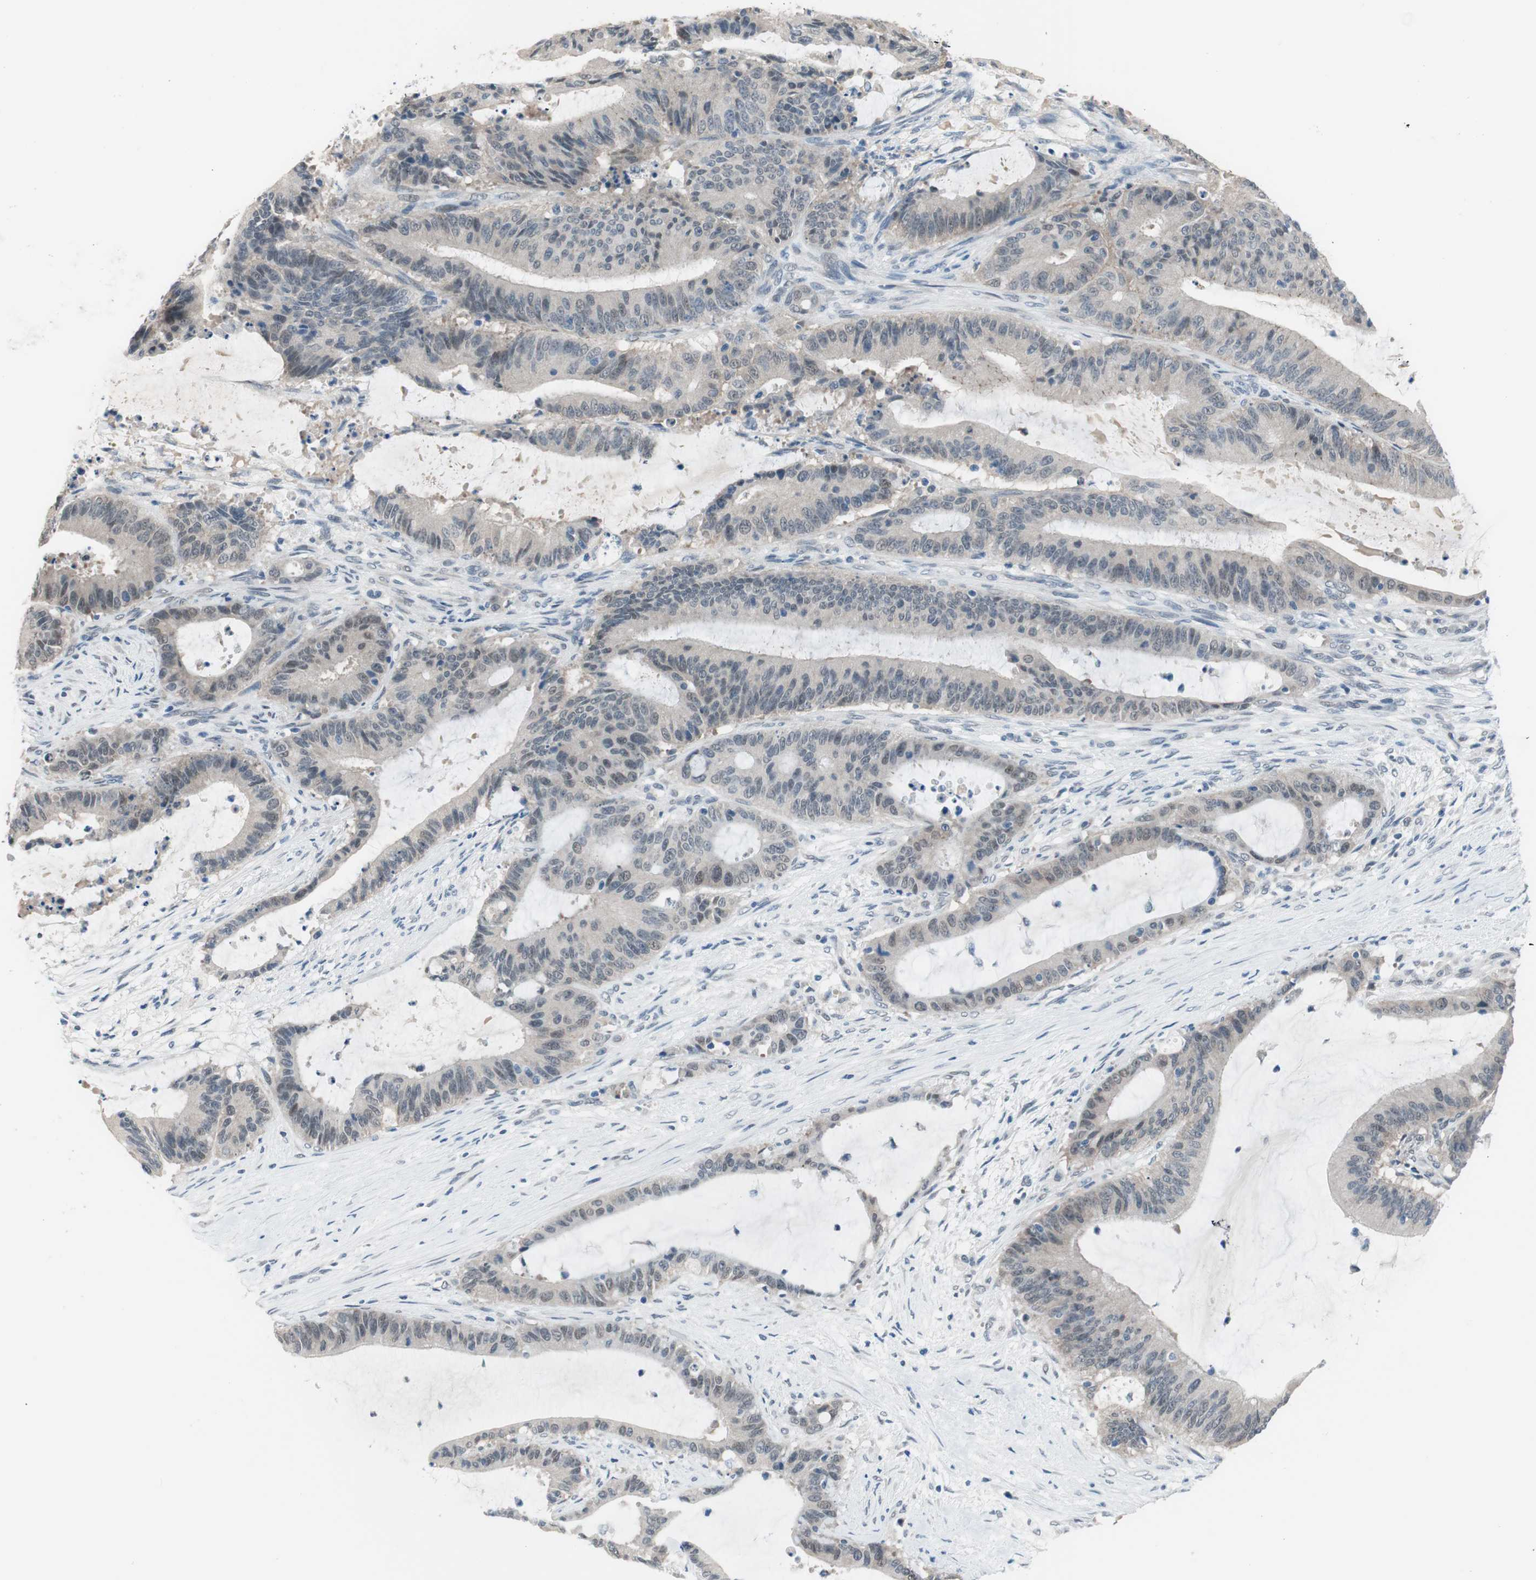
{"staining": {"intensity": "weak", "quantity": "<25%", "location": "nuclear"}, "tissue": "liver cancer", "cell_type": "Tumor cells", "image_type": "cancer", "snomed": [{"axis": "morphology", "description": "Cholangiocarcinoma"}, {"axis": "topography", "description": "Liver"}], "caption": "High power microscopy image of an IHC micrograph of liver cancer (cholangiocarcinoma), revealing no significant positivity in tumor cells.", "gene": "GRHL1", "patient": {"sex": "female", "age": 73}}